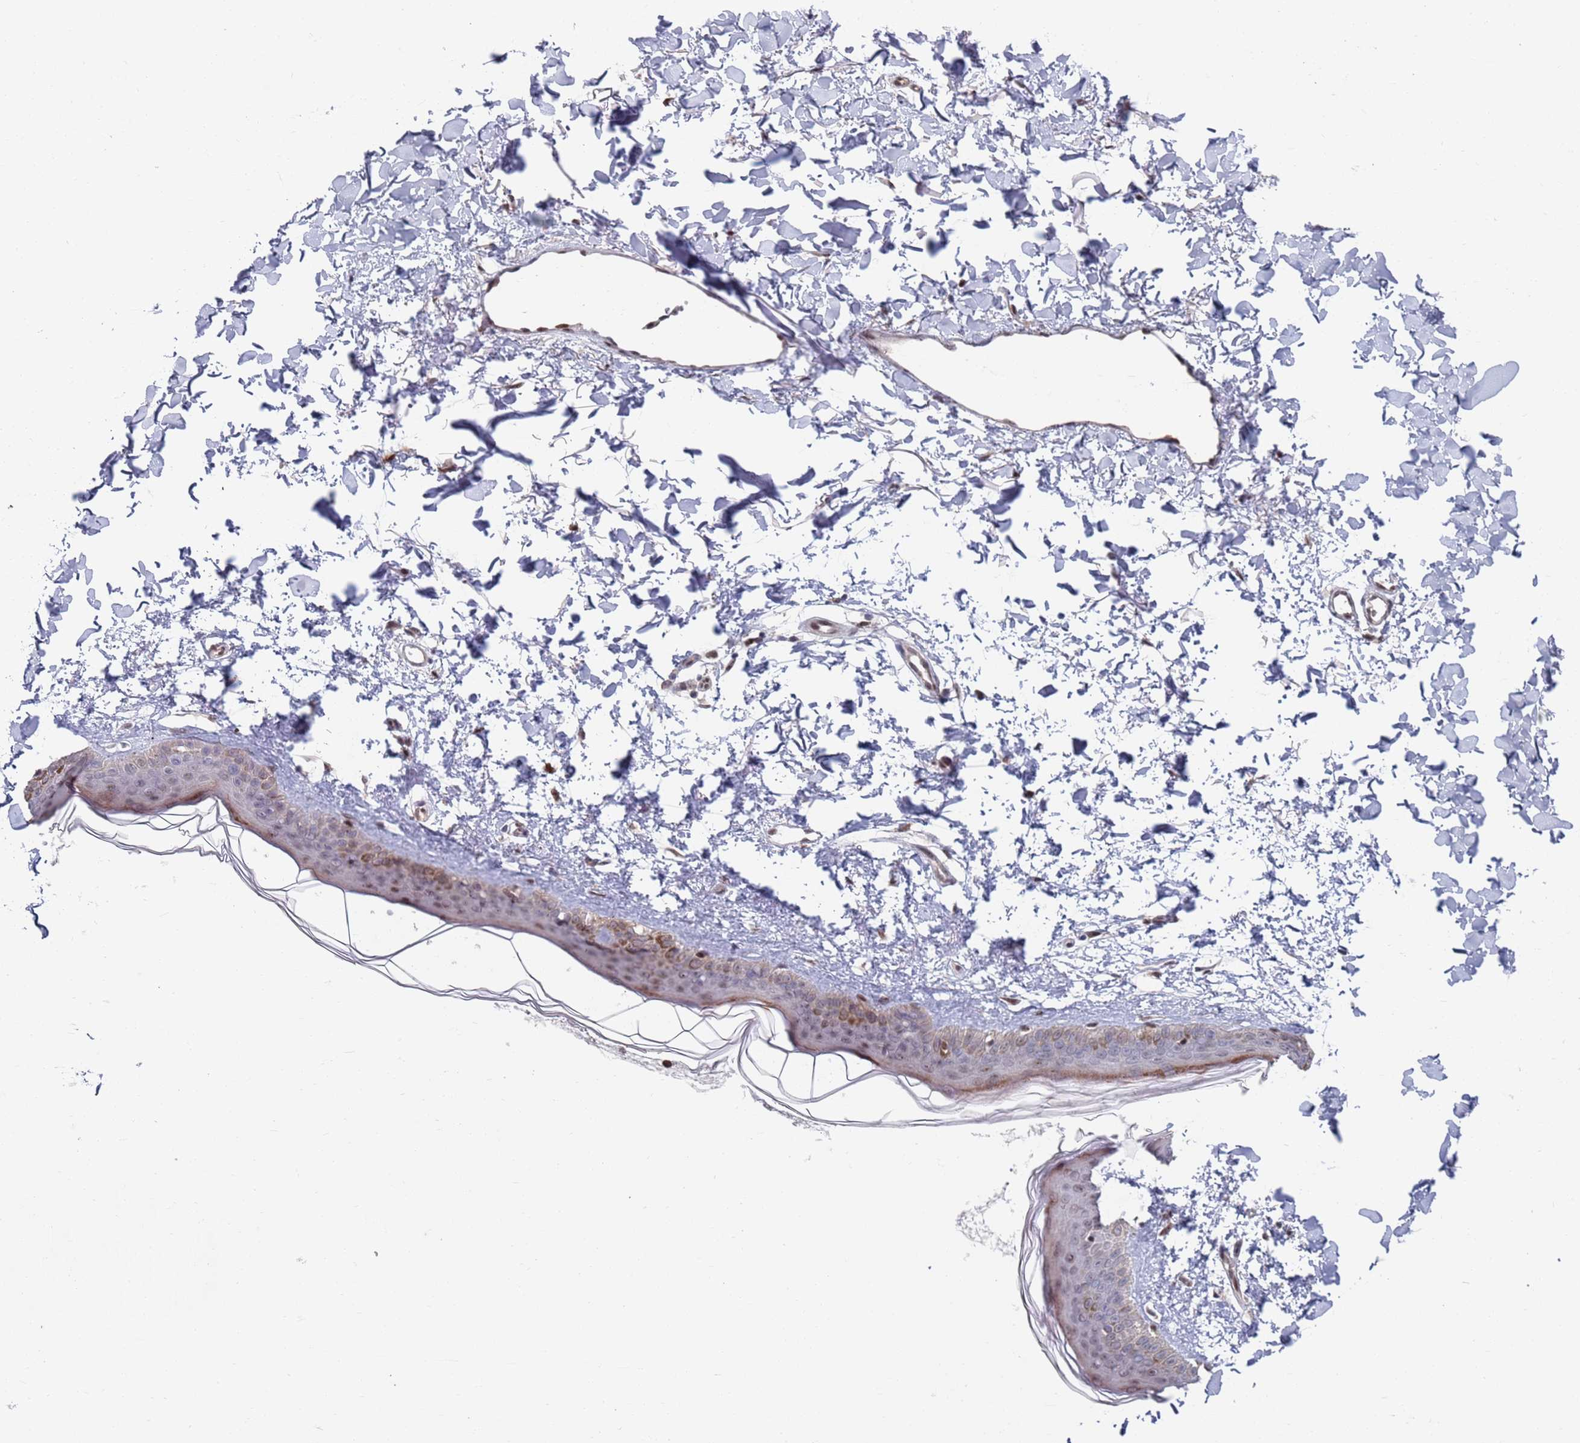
{"staining": {"intensity": "weak", "quantity": "25%-75%", "location": "nuclear"}, "tissue": "skin", "cell_type": "Fibroblasts", "image_type": "normal", "snomed": [{"axis": "morphology", "description": "Normal tissue, NOS"}, {"axis": "topography", "description": "Skin"}], "caption": "Immunohistochemistry of normal skin reveals low levels of weak nuclear positivity in approximately 25%-75% of fibroblasts.", "gene": "RPP25", "patient": {"sex": "female", "age": 58}}